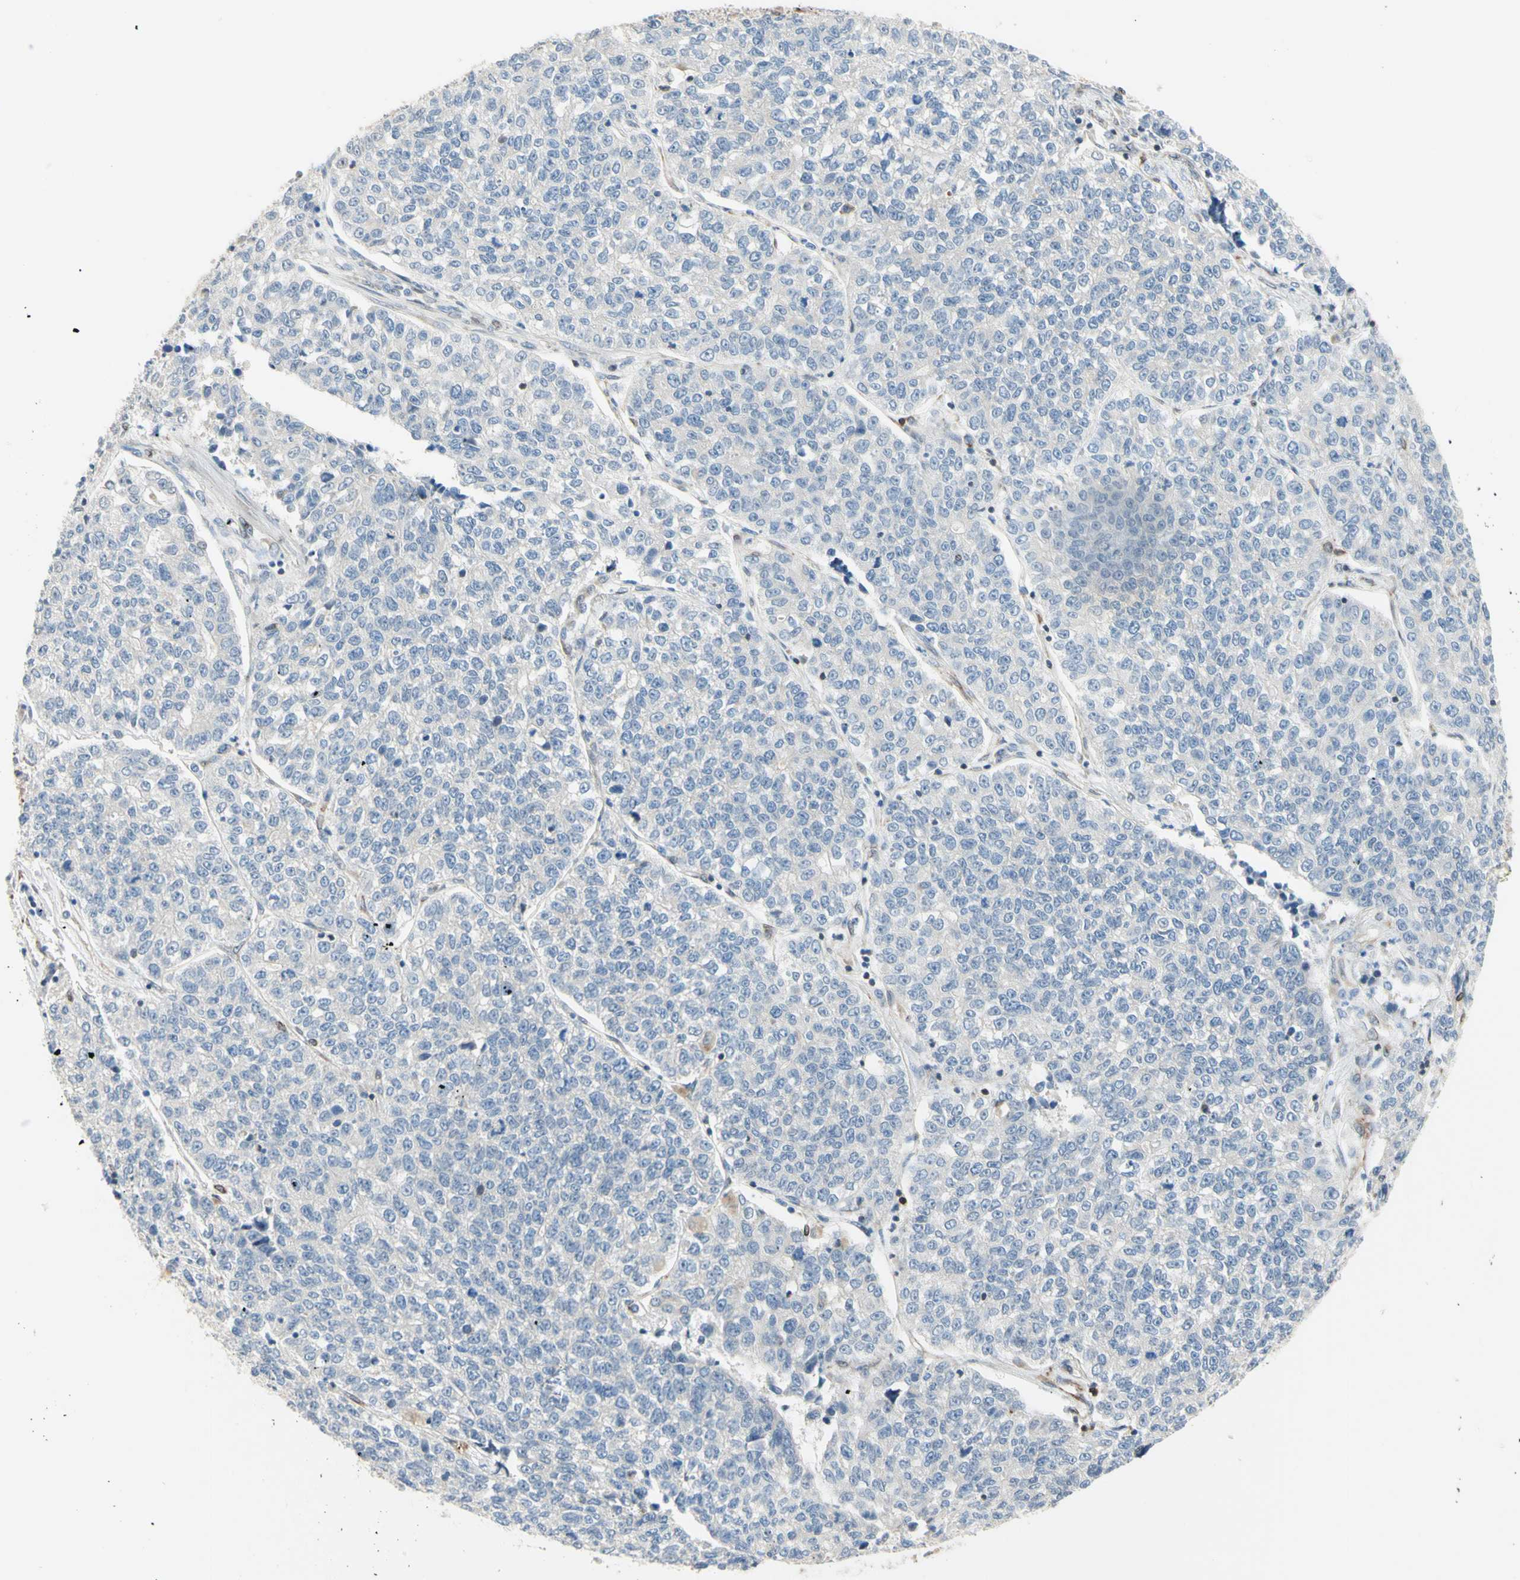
{"staining": {"intensity": "negative", "quantity": "none", "location": "none"}, "tissue": "lung cancer", "cell_type": "Tumor cells", "image_type": "cancer", "snomed": [{"axis": "morphology", "description": "Adenocarcinoma, NOS"}, {"axis": "topography", "description": "Lung"}], "caption": "A micrograph of human lung adenocarcinoma is negative for staining in tumor cells. (Brightfield microscopy of DAB IHC at high magnification).", "gene": "TRAF2", "patient": {"sex": "male", "age": 49}}